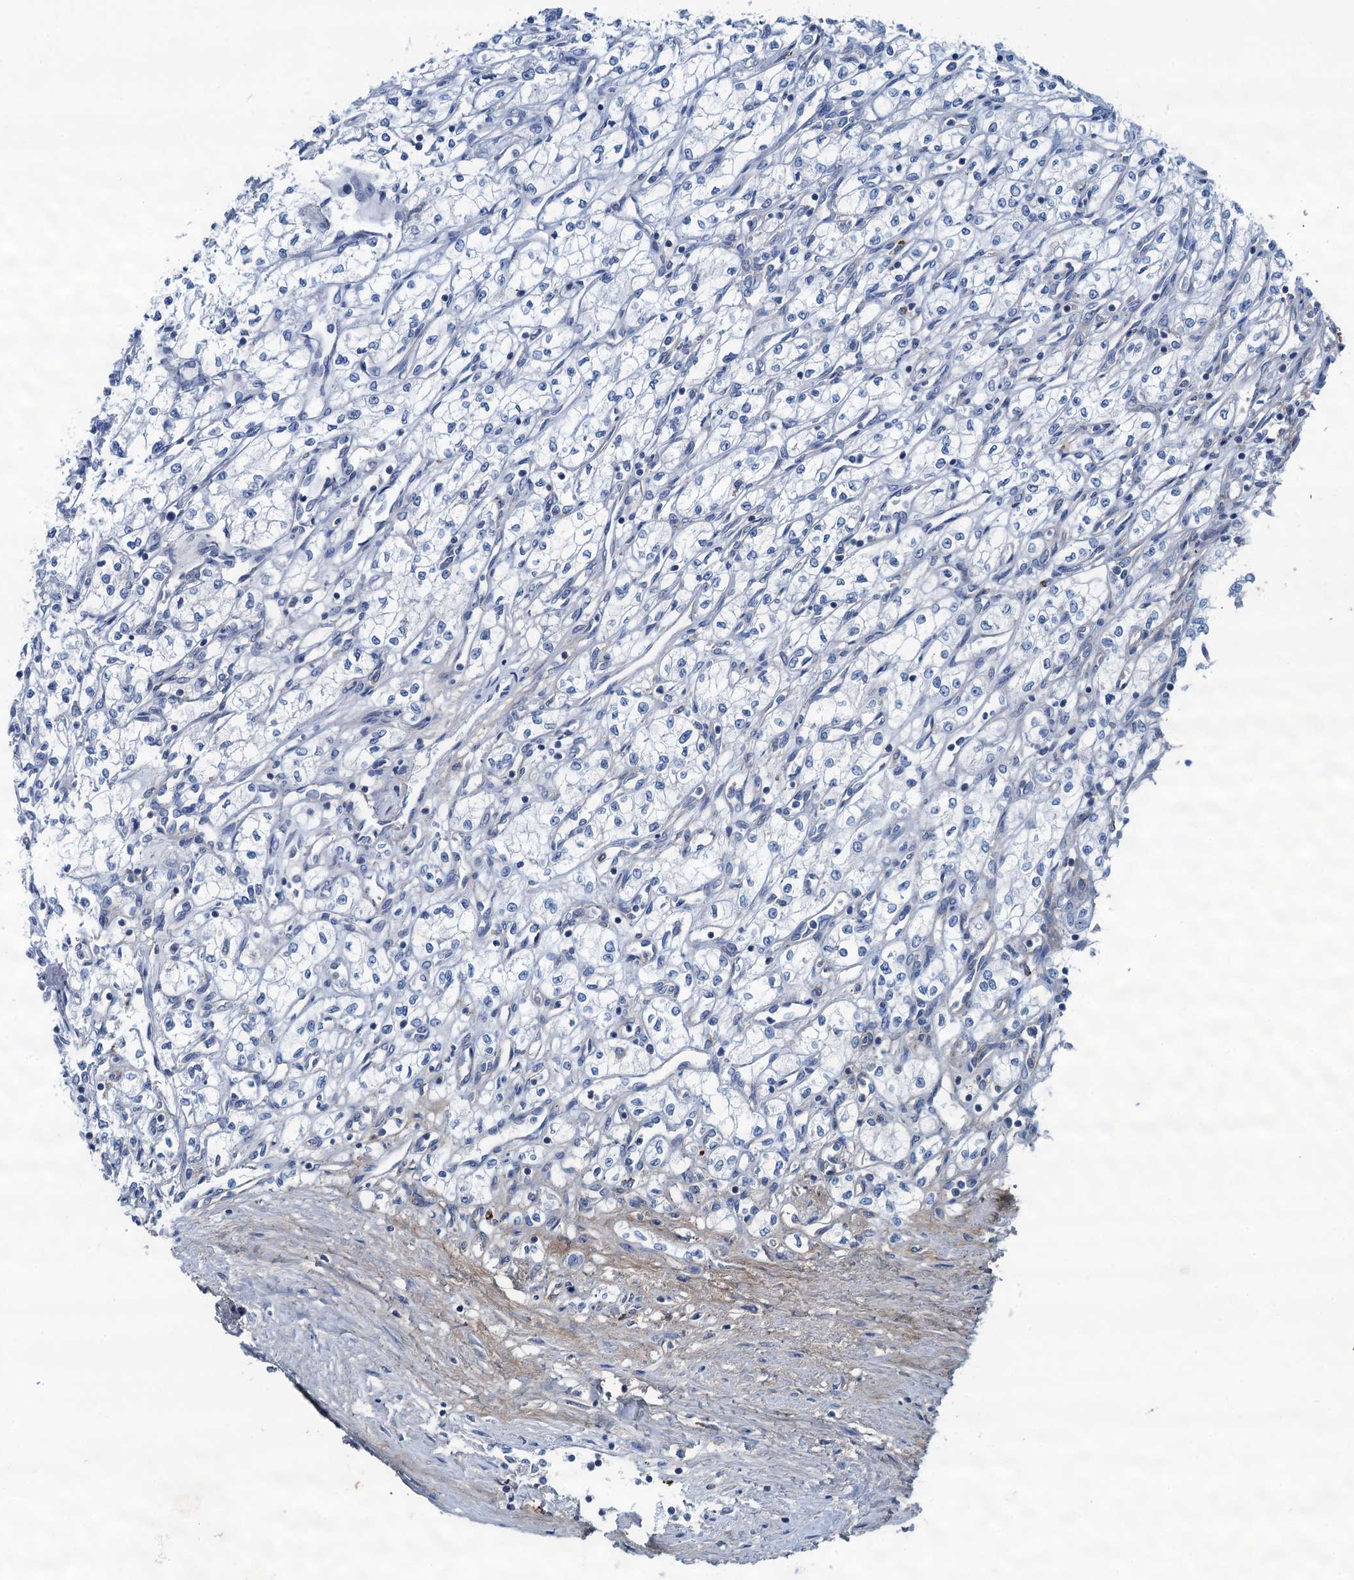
{"staining": {"intensity": "negative", "quantity": "none", "location": "none"}, "tissue": "renal cancer", "cell_type": "Tumor cells", "image_type": "cancer", "snomed": [{"axis": "morphology", "description": "Adenocarcinoma, NOS"}, {"axis": "topography", "description": "Kidney"}], "caption": "Renal adenocarcinoma was stained to show a protein in brown. There is no significant expression in tumor cells.", "gene": "THAP10", "patient": {"sex": "male", "age": 59}}